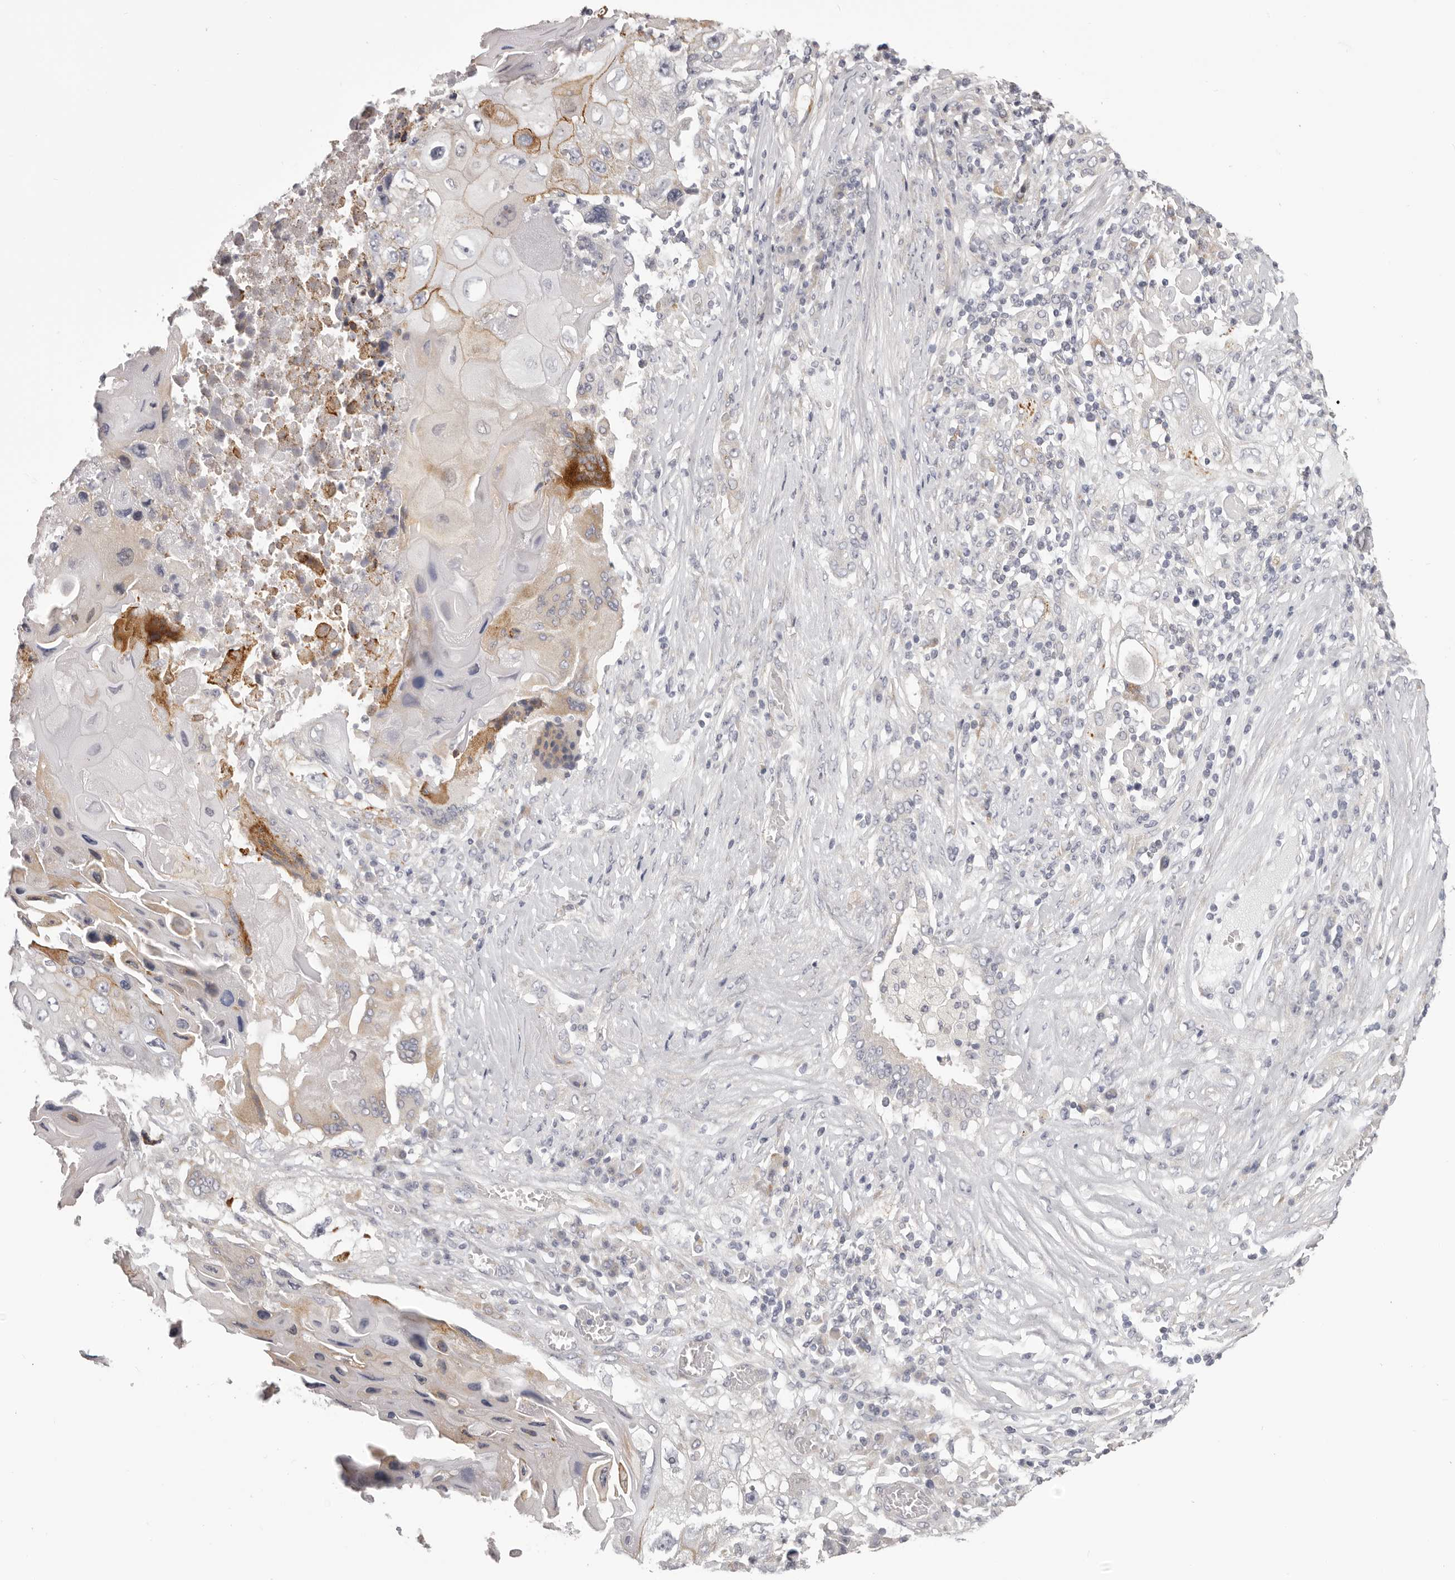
{"staining": {"intensity": "weak", "quantity": "<25%", "location": "cytoplasmic/membranous"}, "tissue": "lung cancer", "cell_type": "Tumor cells", "image_type": "cancer", "snomed": [{"axis": "morphology", "description": "Squamous cell carcinoma, NOS"}, {"axis": "topography", "description": "Lung"}], "caption": "A micrograph of human squamous cell carcinoma (lung) is negative for staining in tumor cells.", "gene": "OTUD3", "patient": {"sex": "male", "age": 61}}